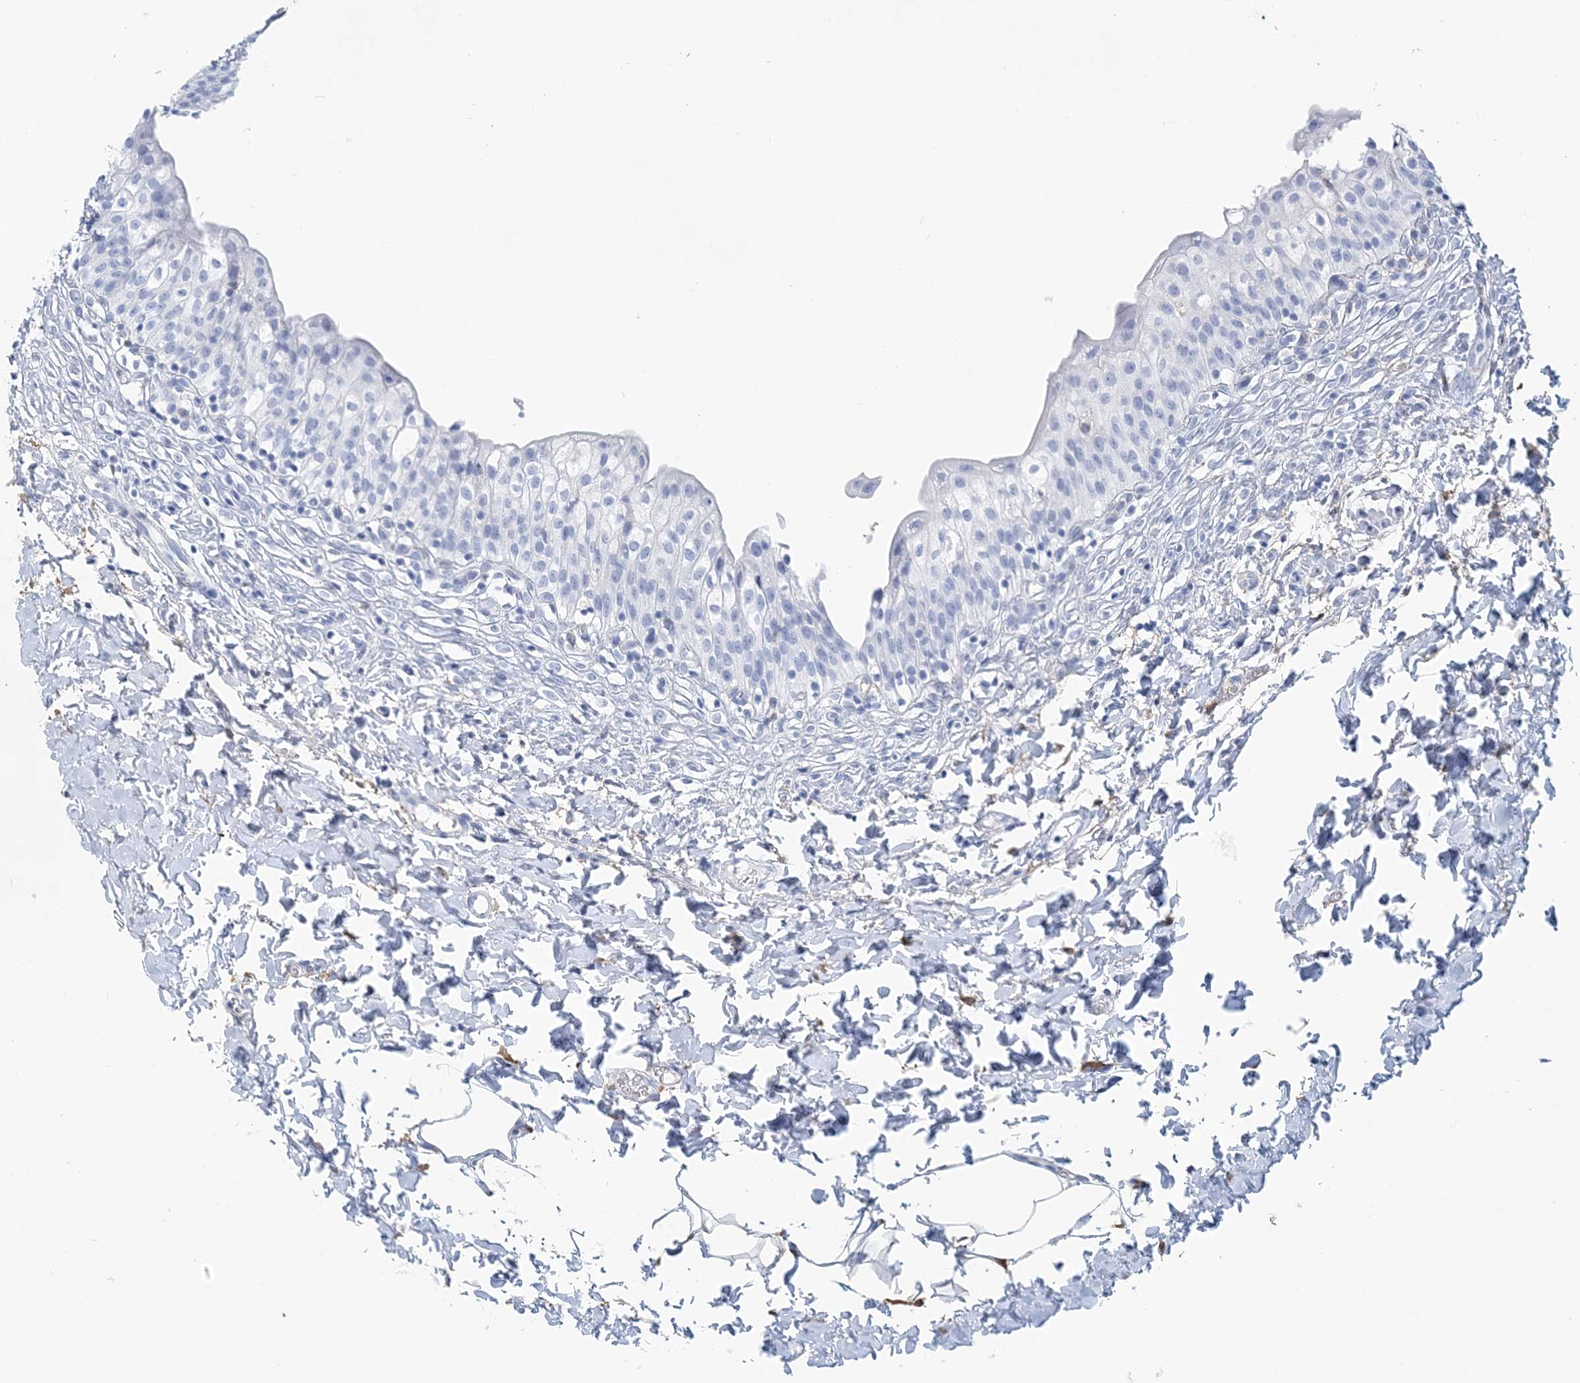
{"staining": {"intensity": "negative", "quantity": "none", "location": "none"}, "tissue": "urinary bladder", "cell_type": "Urothelial cells", "image_type": "normal", "snomed": [{"axis": "morphology", "description": "Normal tissue, NOS"}, {"axis": "topography", "description": "Urinary bladder"}], "caption": "This is an immunohistochemistry (IHC) histopathology image of benign urinary bladder. There is no staining in urothelial cells.", "gene": "NKX6", "patient": {"sex": "male", "age": 55}}